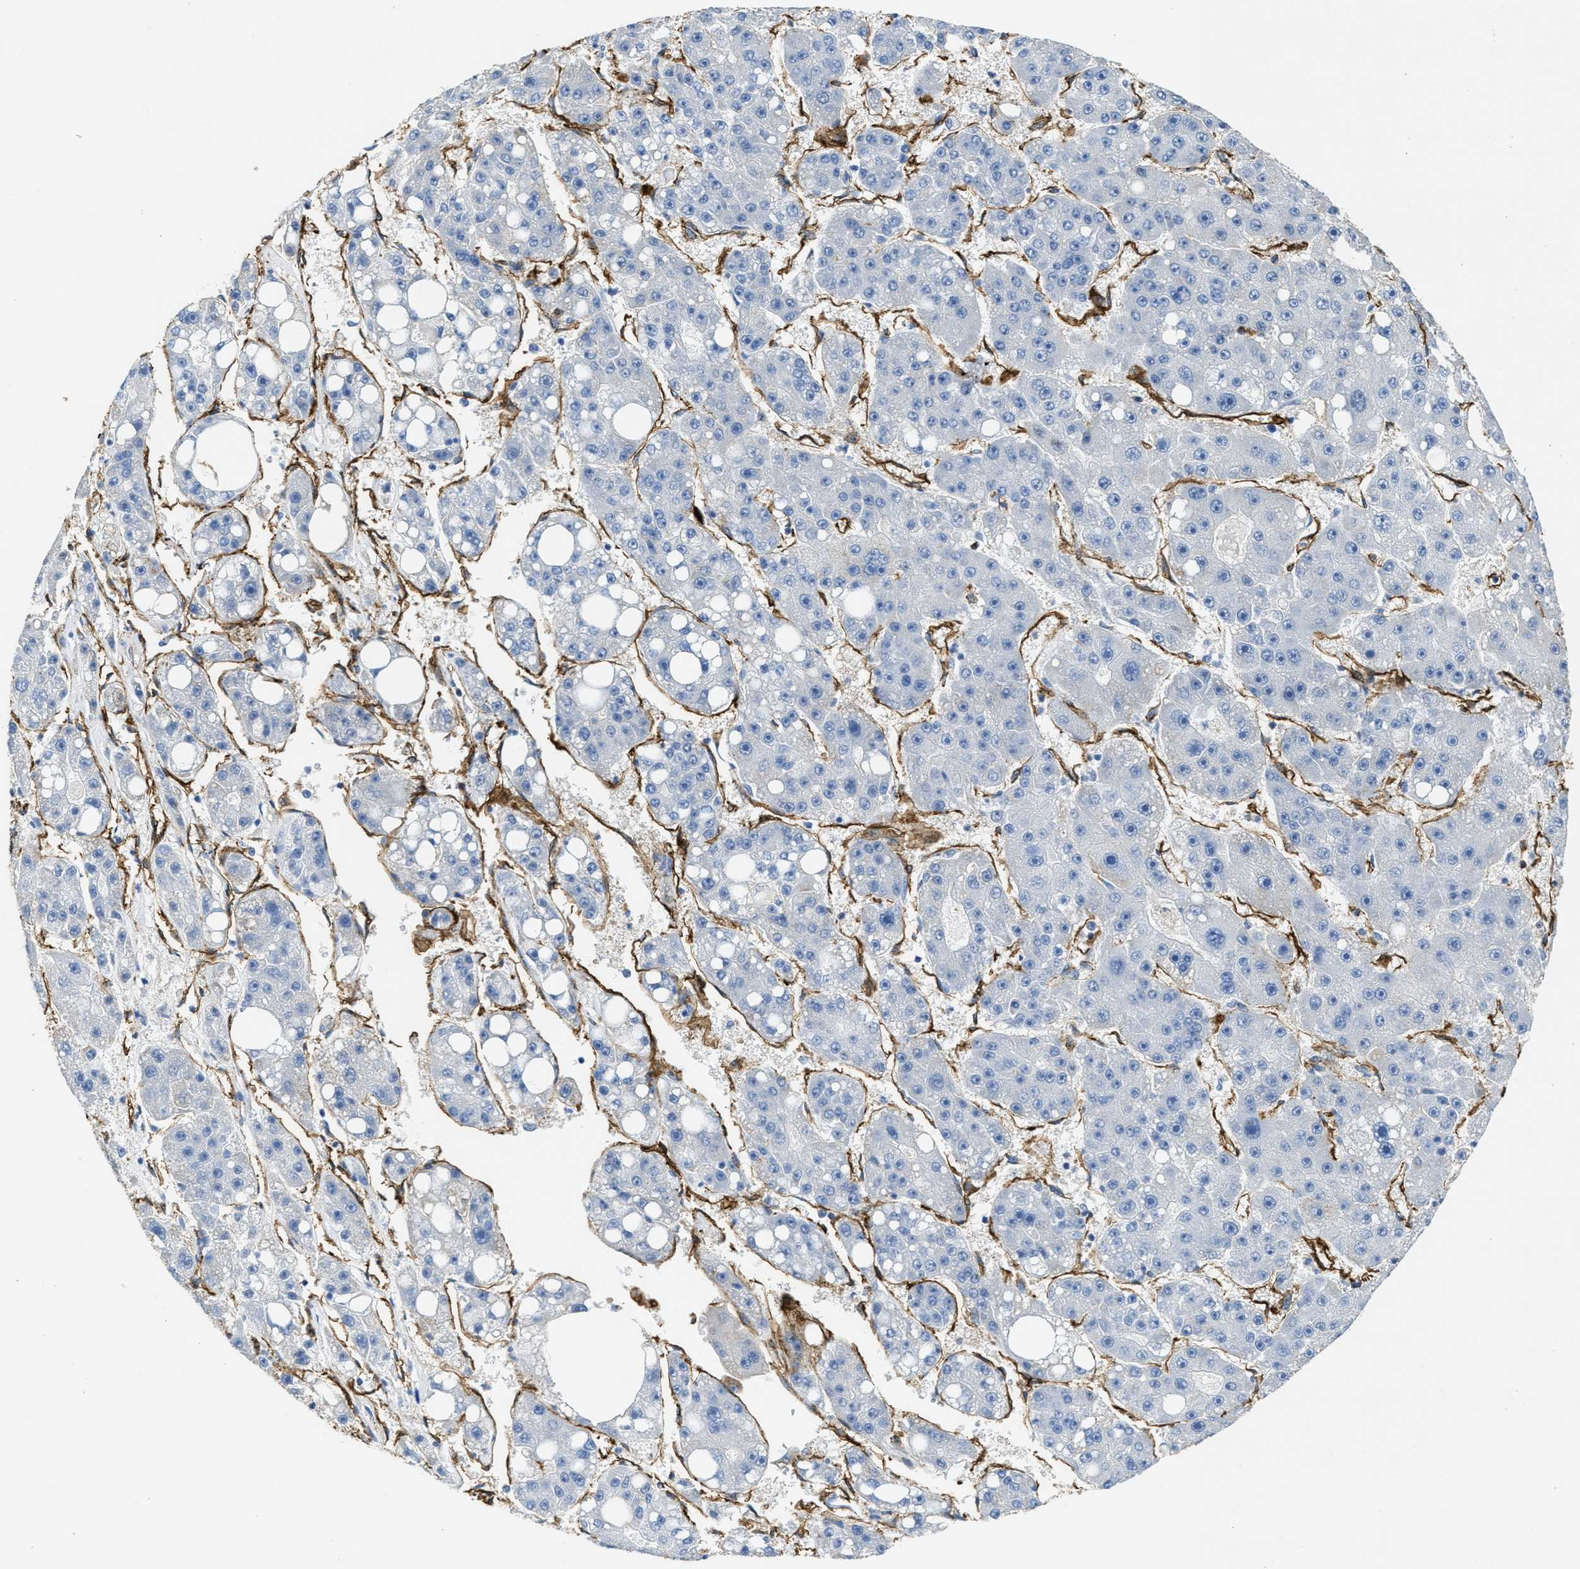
{"staining": {"intensity": "negative", "quantity": "none", "location": "none"}, "tissue": "liver cancer", "cell_type": "Tumor cells", "image_type": "cancer", "snomed": [{"axis": "morphology", "description": "Carcinoma, Hepatocellular, NOS"}, {"axis": "topography", "description": "Liver"}], "caption": "Hepatocellular carcinoma (liver) stained for a protein using immunohistochemistry (IHC) exhibits no staining tumor cells.", "gene": "NAB1", "patient": {"sex": "female", "age": 61}}